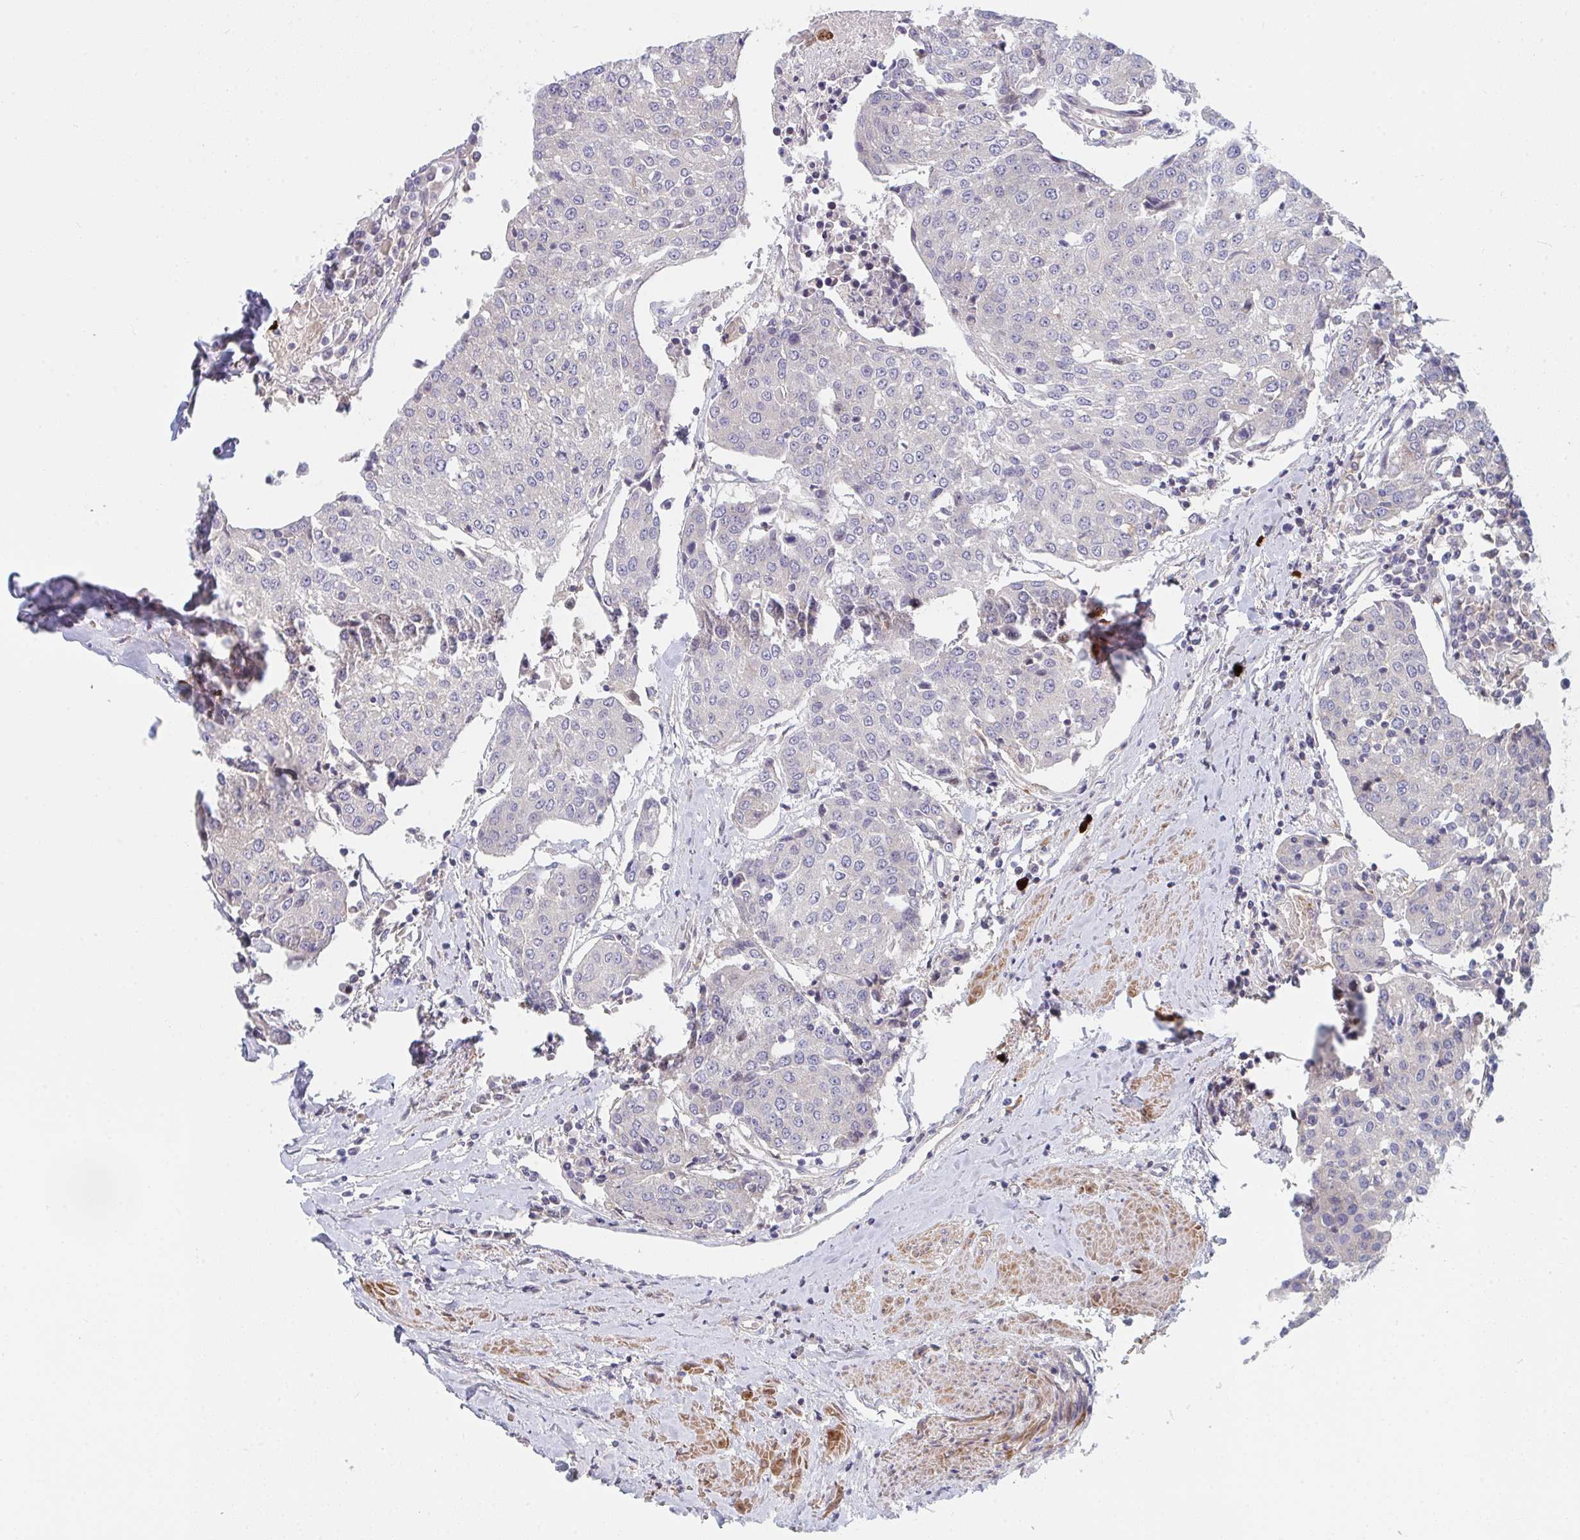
{"staining": {"intensity": "negative", "quantity": "none", "location": "none"}, "tissue": "urothelial cancer", "cell_type": "Tumor cells", "image_type": "cancer", "snomed": [{"axis": "morphology", "description": "Urothelial carcinoma, High grade"}, {"axis": "topography", "description": "Urinary bladder"}], "caption": "Immunohistochemistry of high-grade urothelial carcinoma reveals no positivity in tumor cells.", "gene": "TNFSF4", "patient": {"sex": "female", "age": 85}}